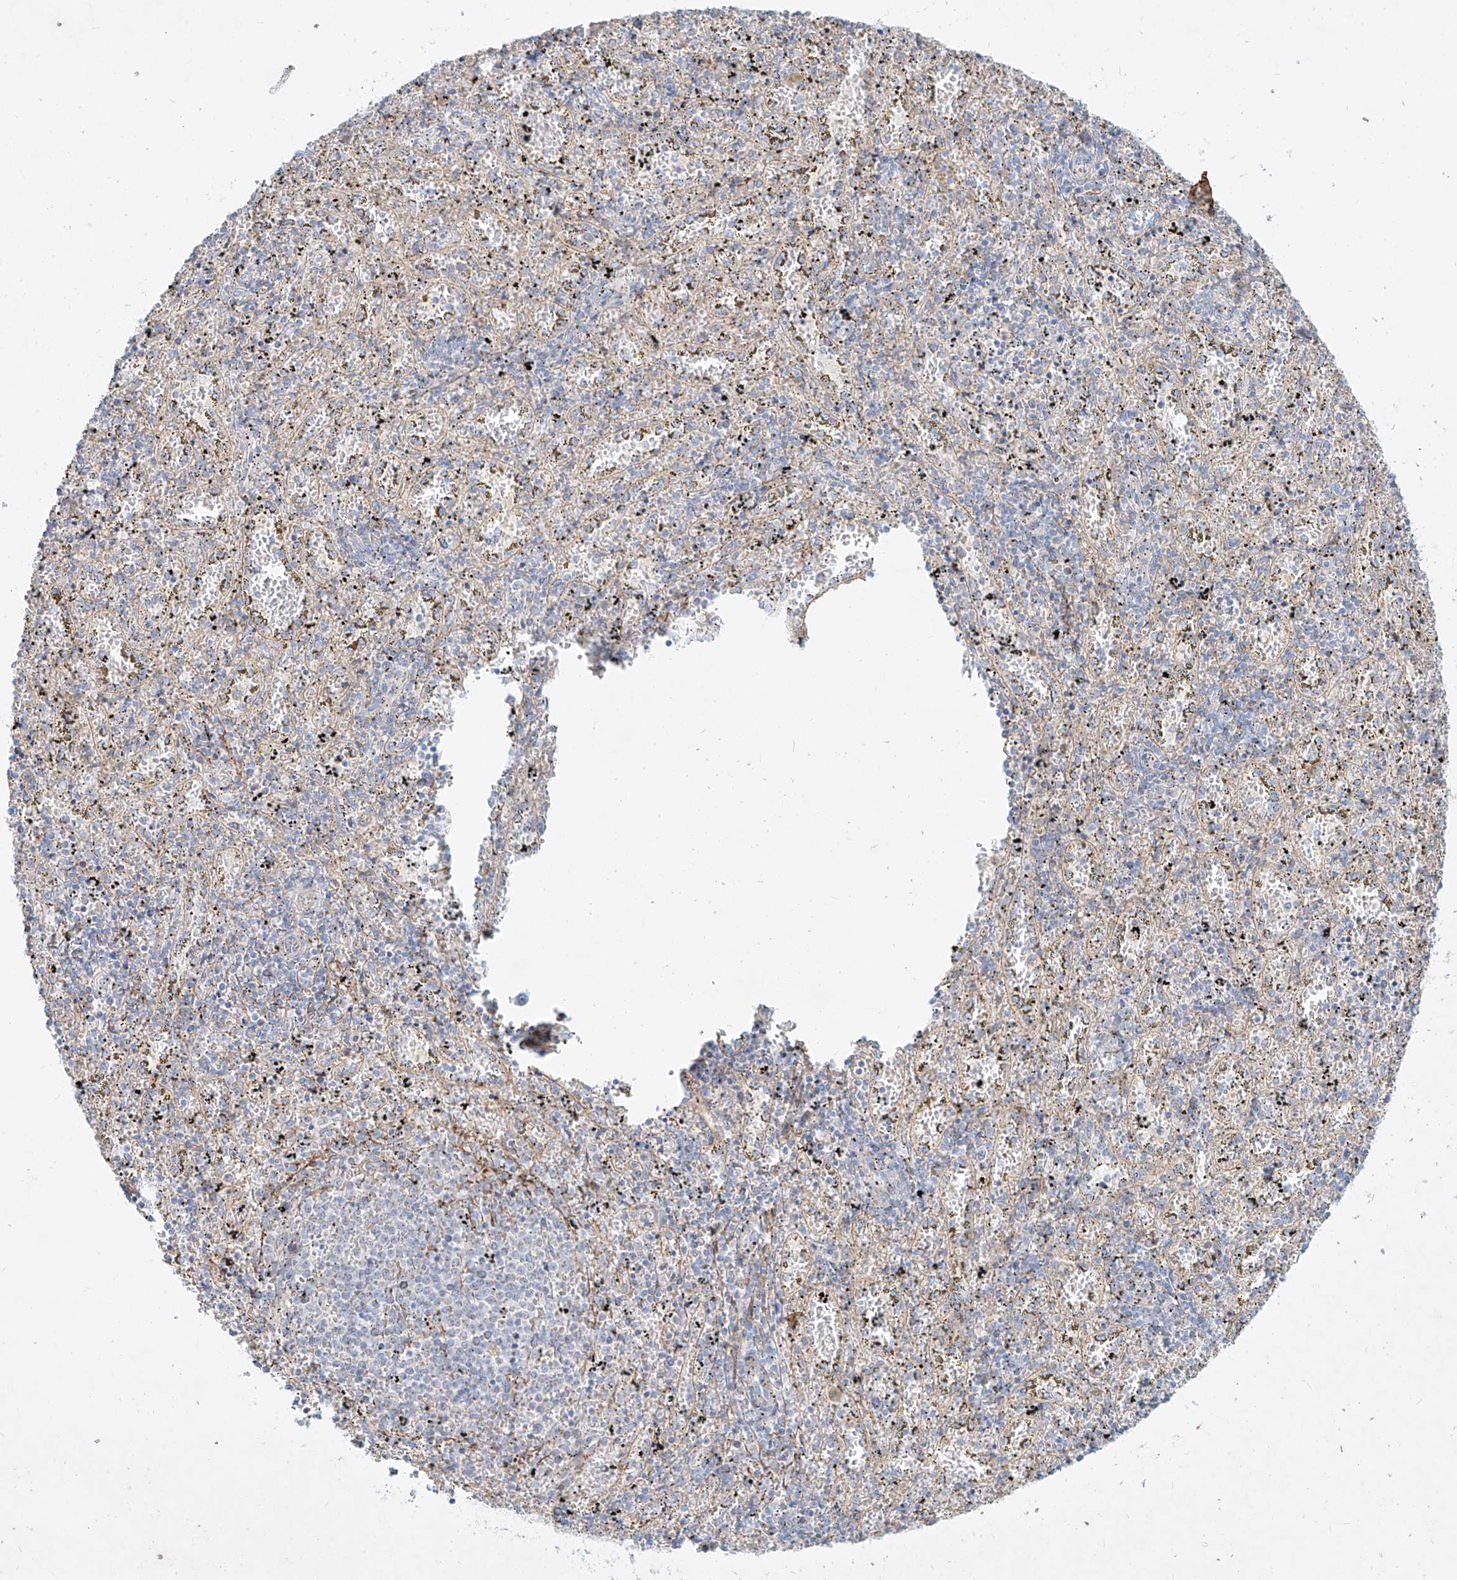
{"staining": {"intensity": "negative", "quantity": "none", "location": "none"}, "tissue": "spleen", "cell_type": "Cells in red pulp", "image_type": "normal", "snomed": [{"axis": "morphology", "description": "Normal tissue, NOS"}, {"axis": "topography", "description": "Spleen"}], "caption": "Immunohistochemistry image of benign human spleen stained for a protein (brown), which shows no positivity in cells in red pulp.", "gene": "AJM1", "patient": {"sex": "male", "age": 11}}